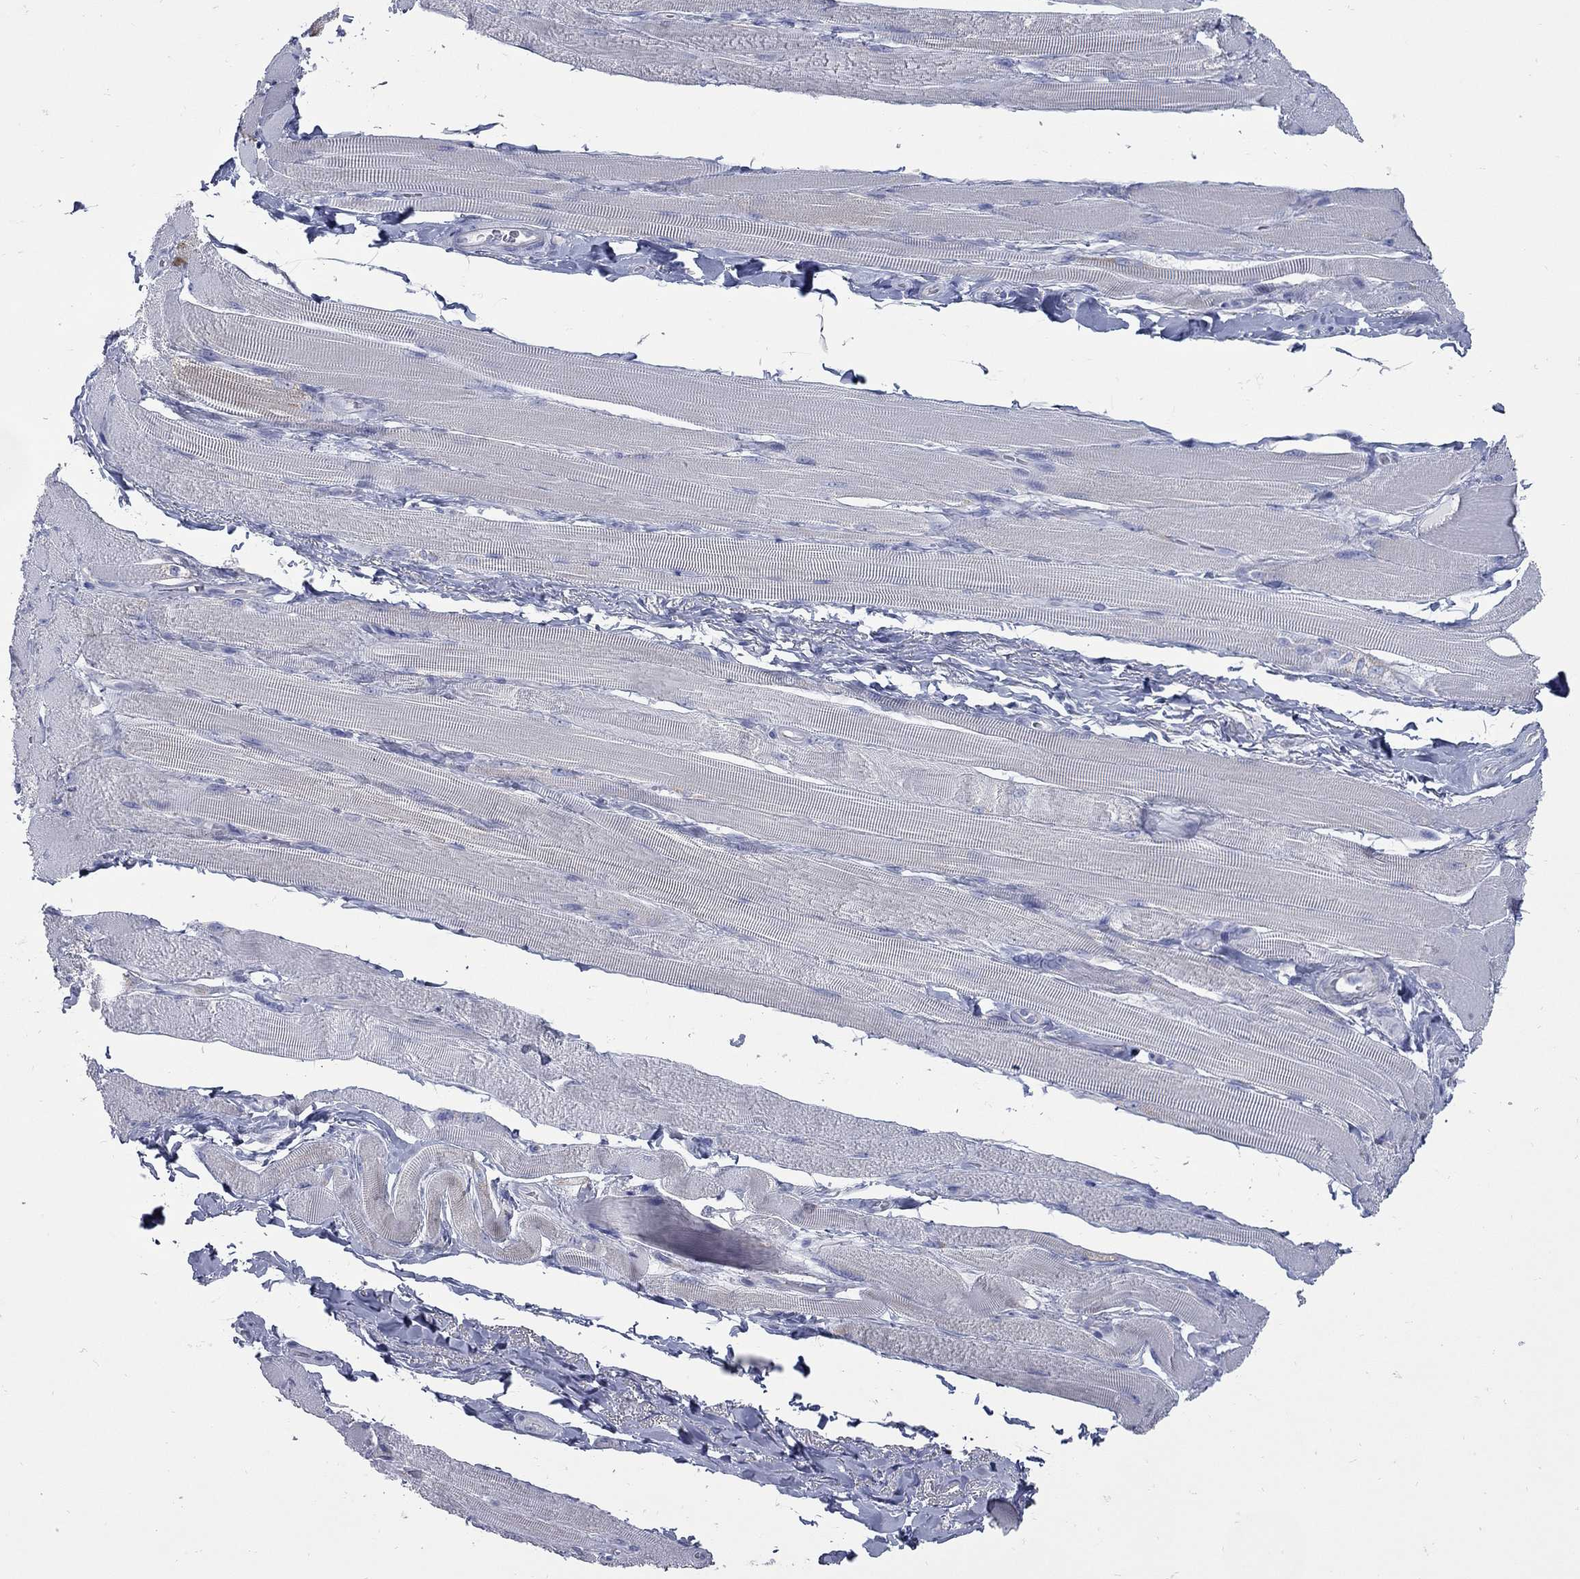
{"staining": {"intensity": "negative", "quantity": "none", "location": "none"}, "tissue": "skeletal muscle", "cell_type": "Myocytes", "image_type": "normal", "snomed": [{"axis": "morphology", "description": "Normal tissue, NOS"}, {"axis": "topography", "description": "Skeletal muscle"}, {"axis": "topography", "description": "Anal"}, {"axis": "topography", "description": "Peripheral nerve tissue"}], "caption": "Micrograph shows no significant protein positivity in myocytes of normal skeletal muscle.", "gene": "PDZD3", "patient": {"sex": "male", "age": 53}}